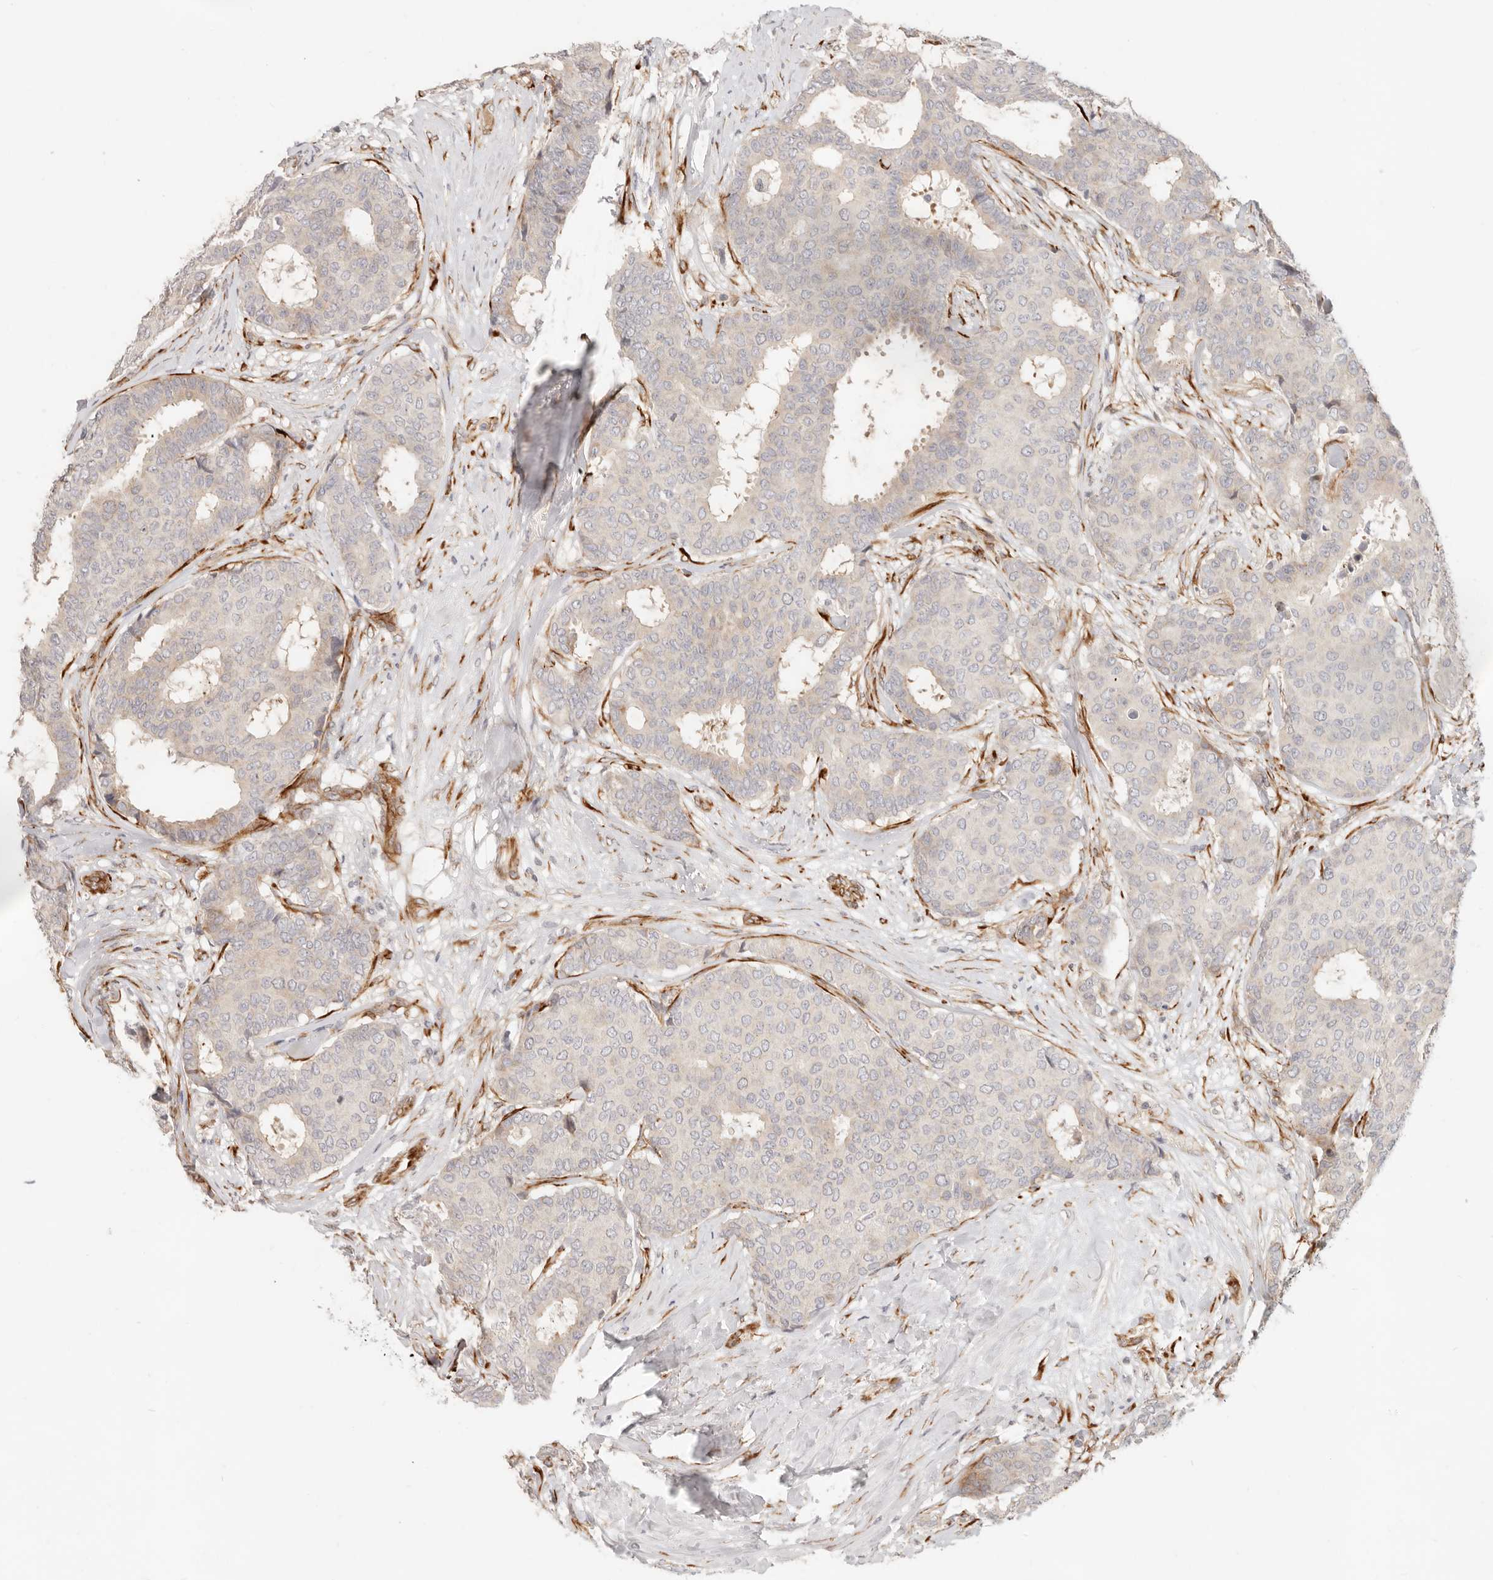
{"staining": {"intensity": "weak", "quantity": "<25%", "location": "cytoplasmic/membranous"}, "tissue": "breast cancer", "cell_type": "Tumor cells", "image_type": "cancer", "snomed": [{"axis": "morphology", "description": "Duct carcinoma"}, {"axis": "topography", "description": "Breast"}], "caption": "DAB (3,3'-diaminobenzidine) immunohistochemical staining of intraductal carcinoma (breast) shows no significant positivity in tumor cells.", "gene": "SASS6", "patient": {"sex": "female", "age": 75}}